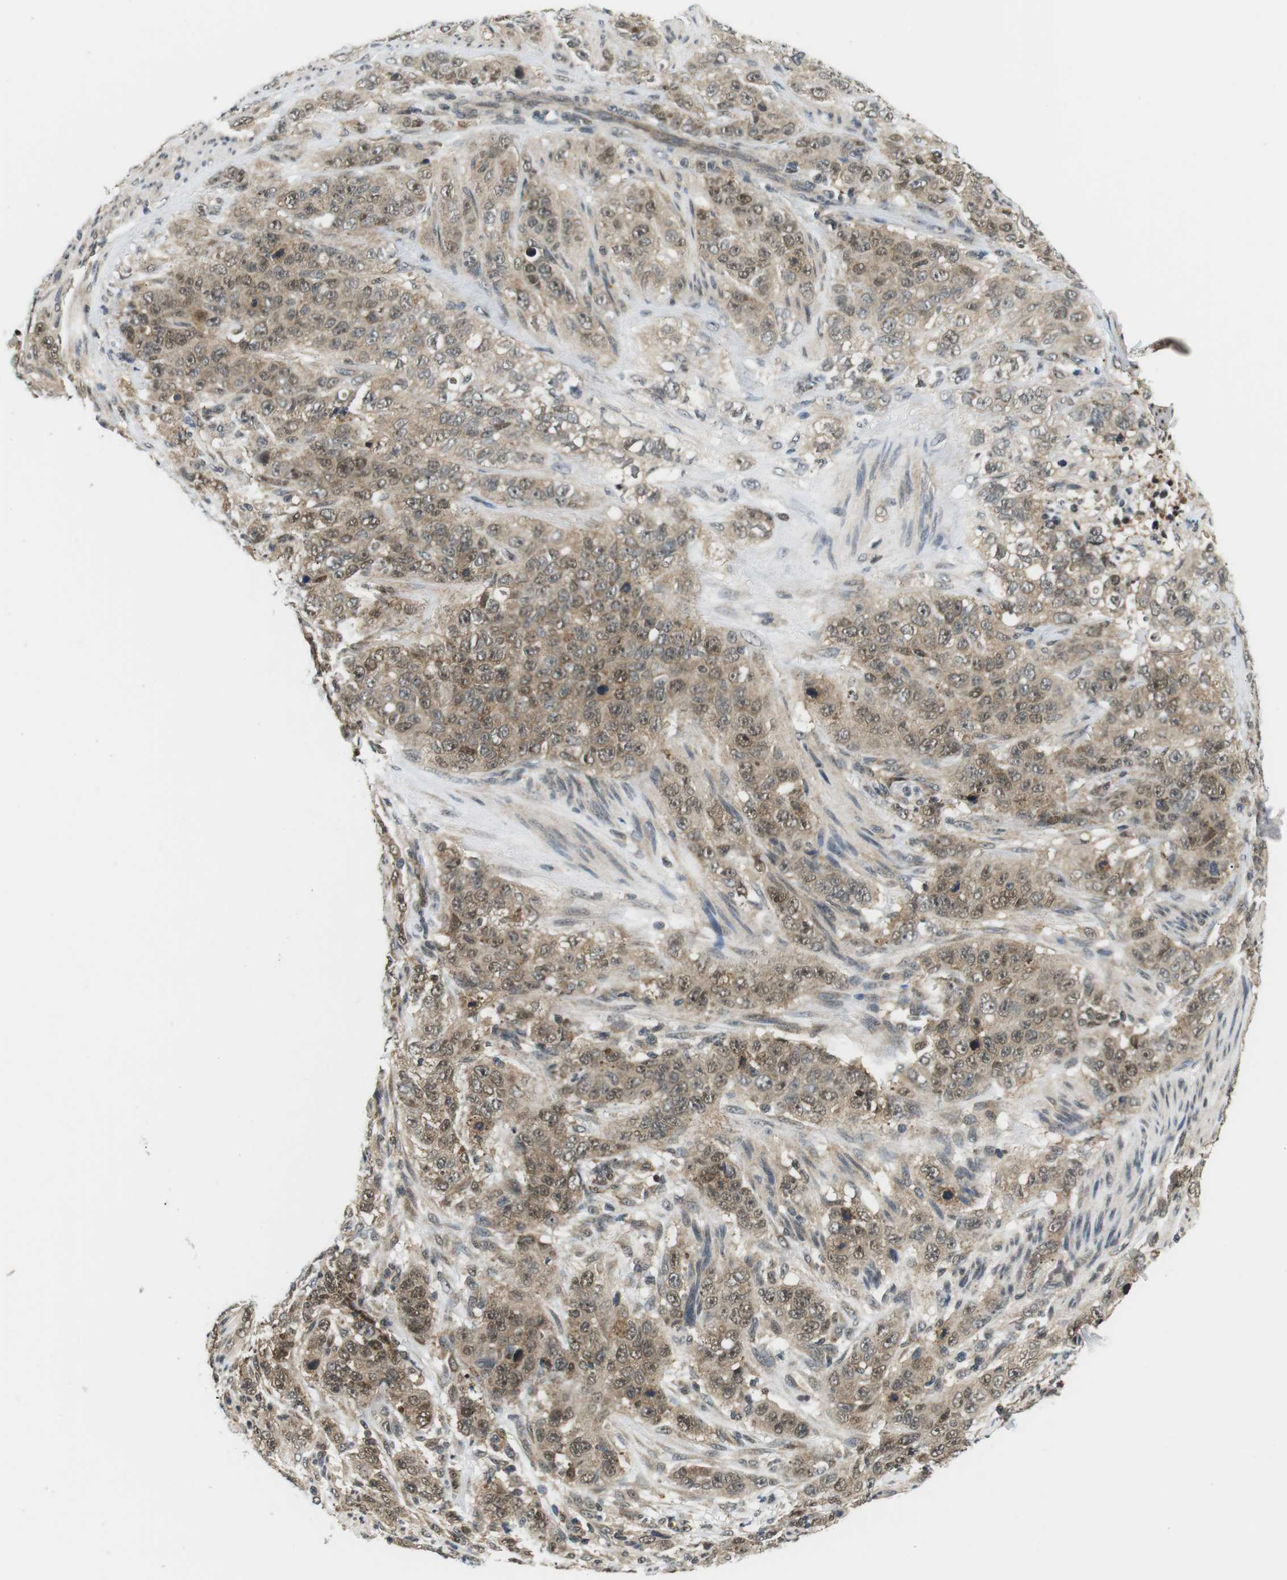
{"staining": {"intensity": "moderate", "quantity": ">75%", "location": "cytoplasmic/membranous,nuclear"}, "tissue": "stomach cancer", "cell_type": "Tumor cells", "image_type": "cancer", "snomed": [{"axis": "morphology", "description": "Adenocarcinoma, NOS"}, {"axis": "topography", "description": "Stomach"}], "caption": "Stomach cancer (adenocarcinoma) stained for a protein (brown) shows moderate cytoplasmic/membranous and nuclear positive expression in approximately >75% of tumor cells.", "gene": "CSNK2B", "patient": {"sex": "male", "age": 48}}